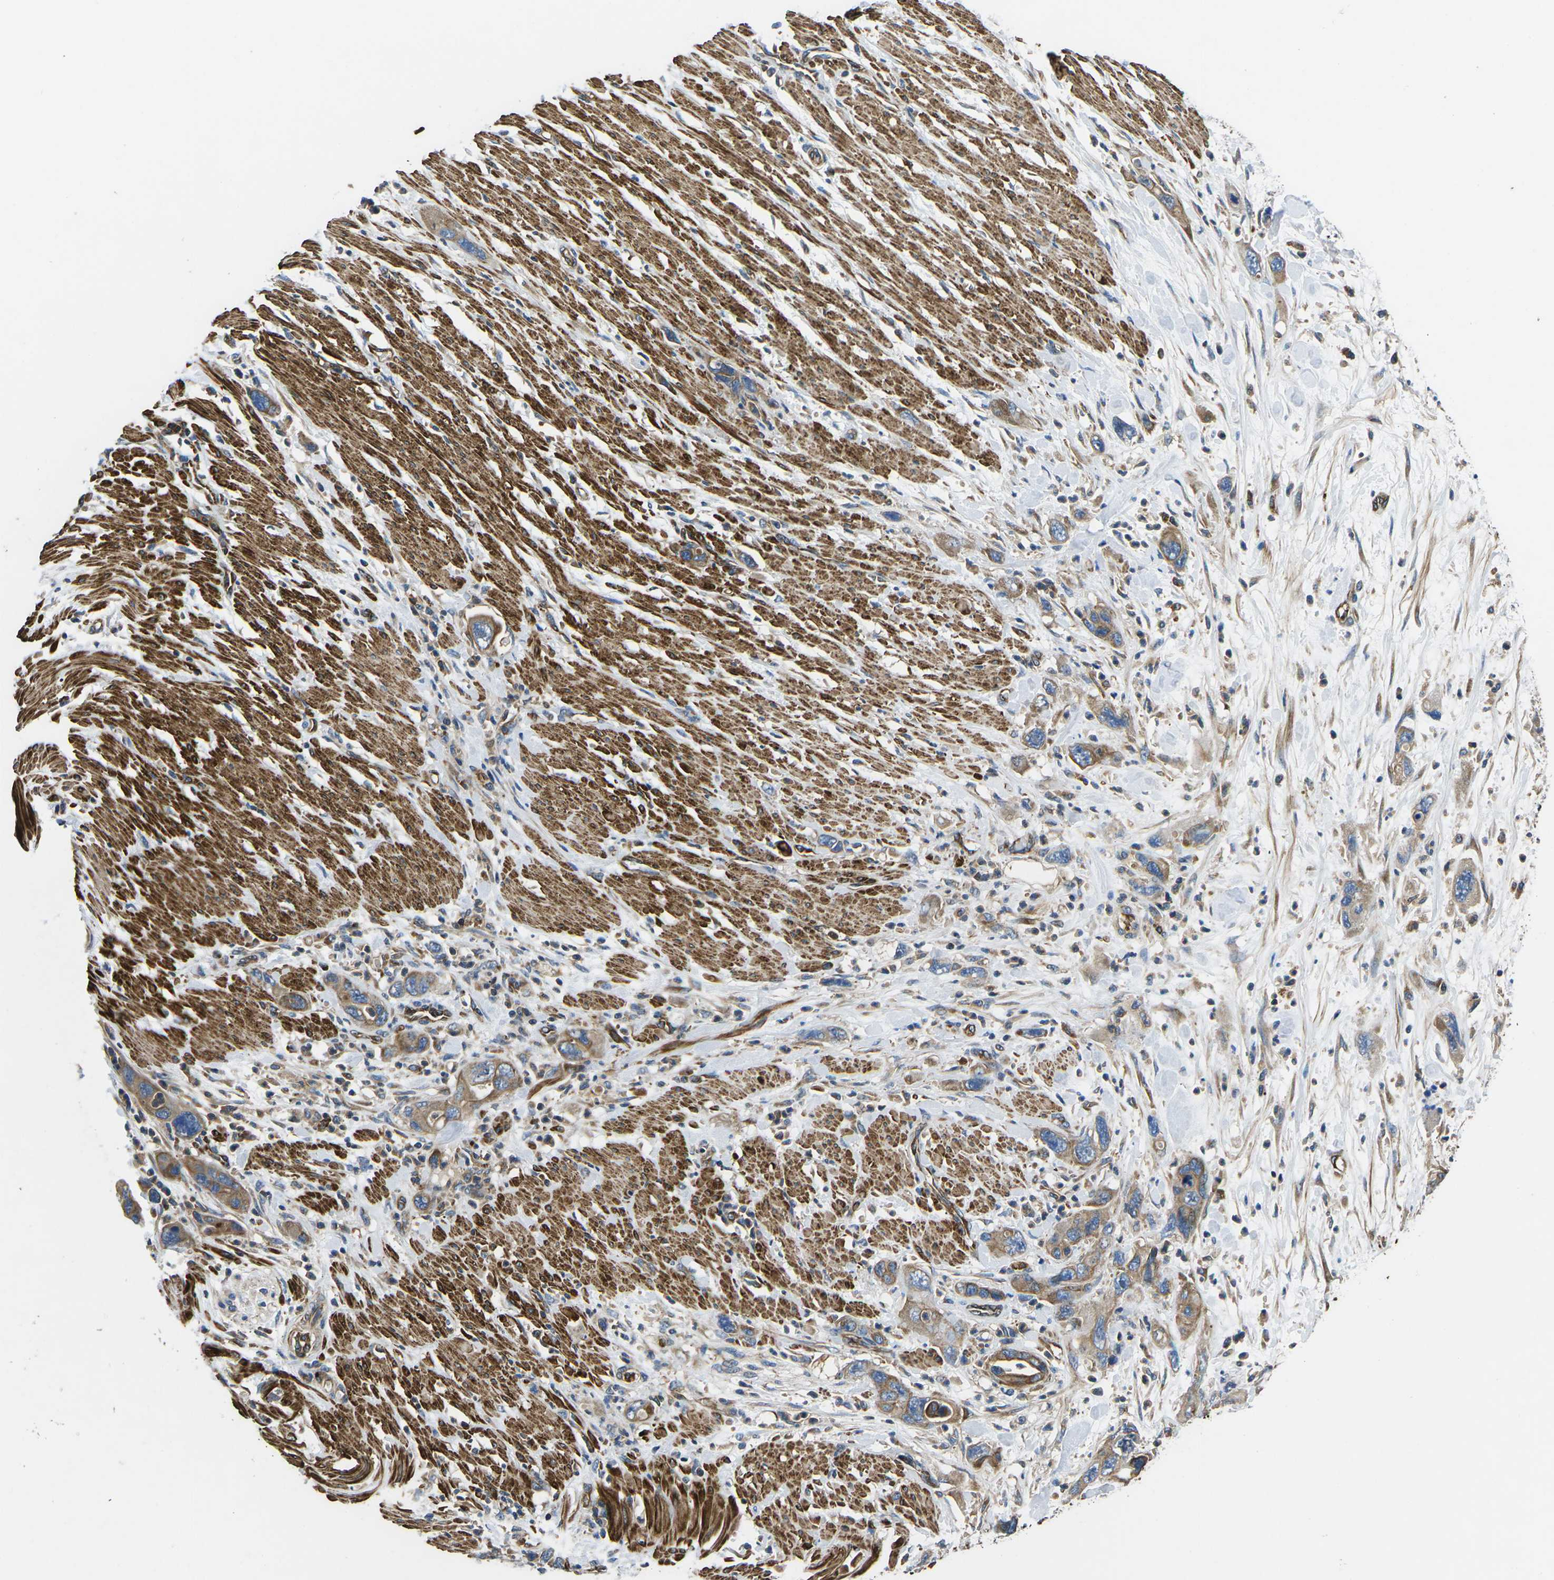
{"staining": {"intensity": "moderate", "quantity": ">75%", "location": "cytoplasmic/membranous"}, "tissue": "pancreatic cancer", "cell_type": "Tumor cells", "image_type": "cancer", "snomed": [{"axis": "morphology", "description": "Normal tissue, NOS"}, {"axis": "morphology", "description": "Adenocarcinoma, NOS"}, {"axis": "topography", "description": "Pancreas"}], "caption": "Protein expression analysis of human pancreatic adenocarcinoma reveals moderate cytoplasmic/membranous expression in approximately >75% of tumor cells.", "gene": "KCNJ15", "patient": {"sex": "female", "age": 71}}